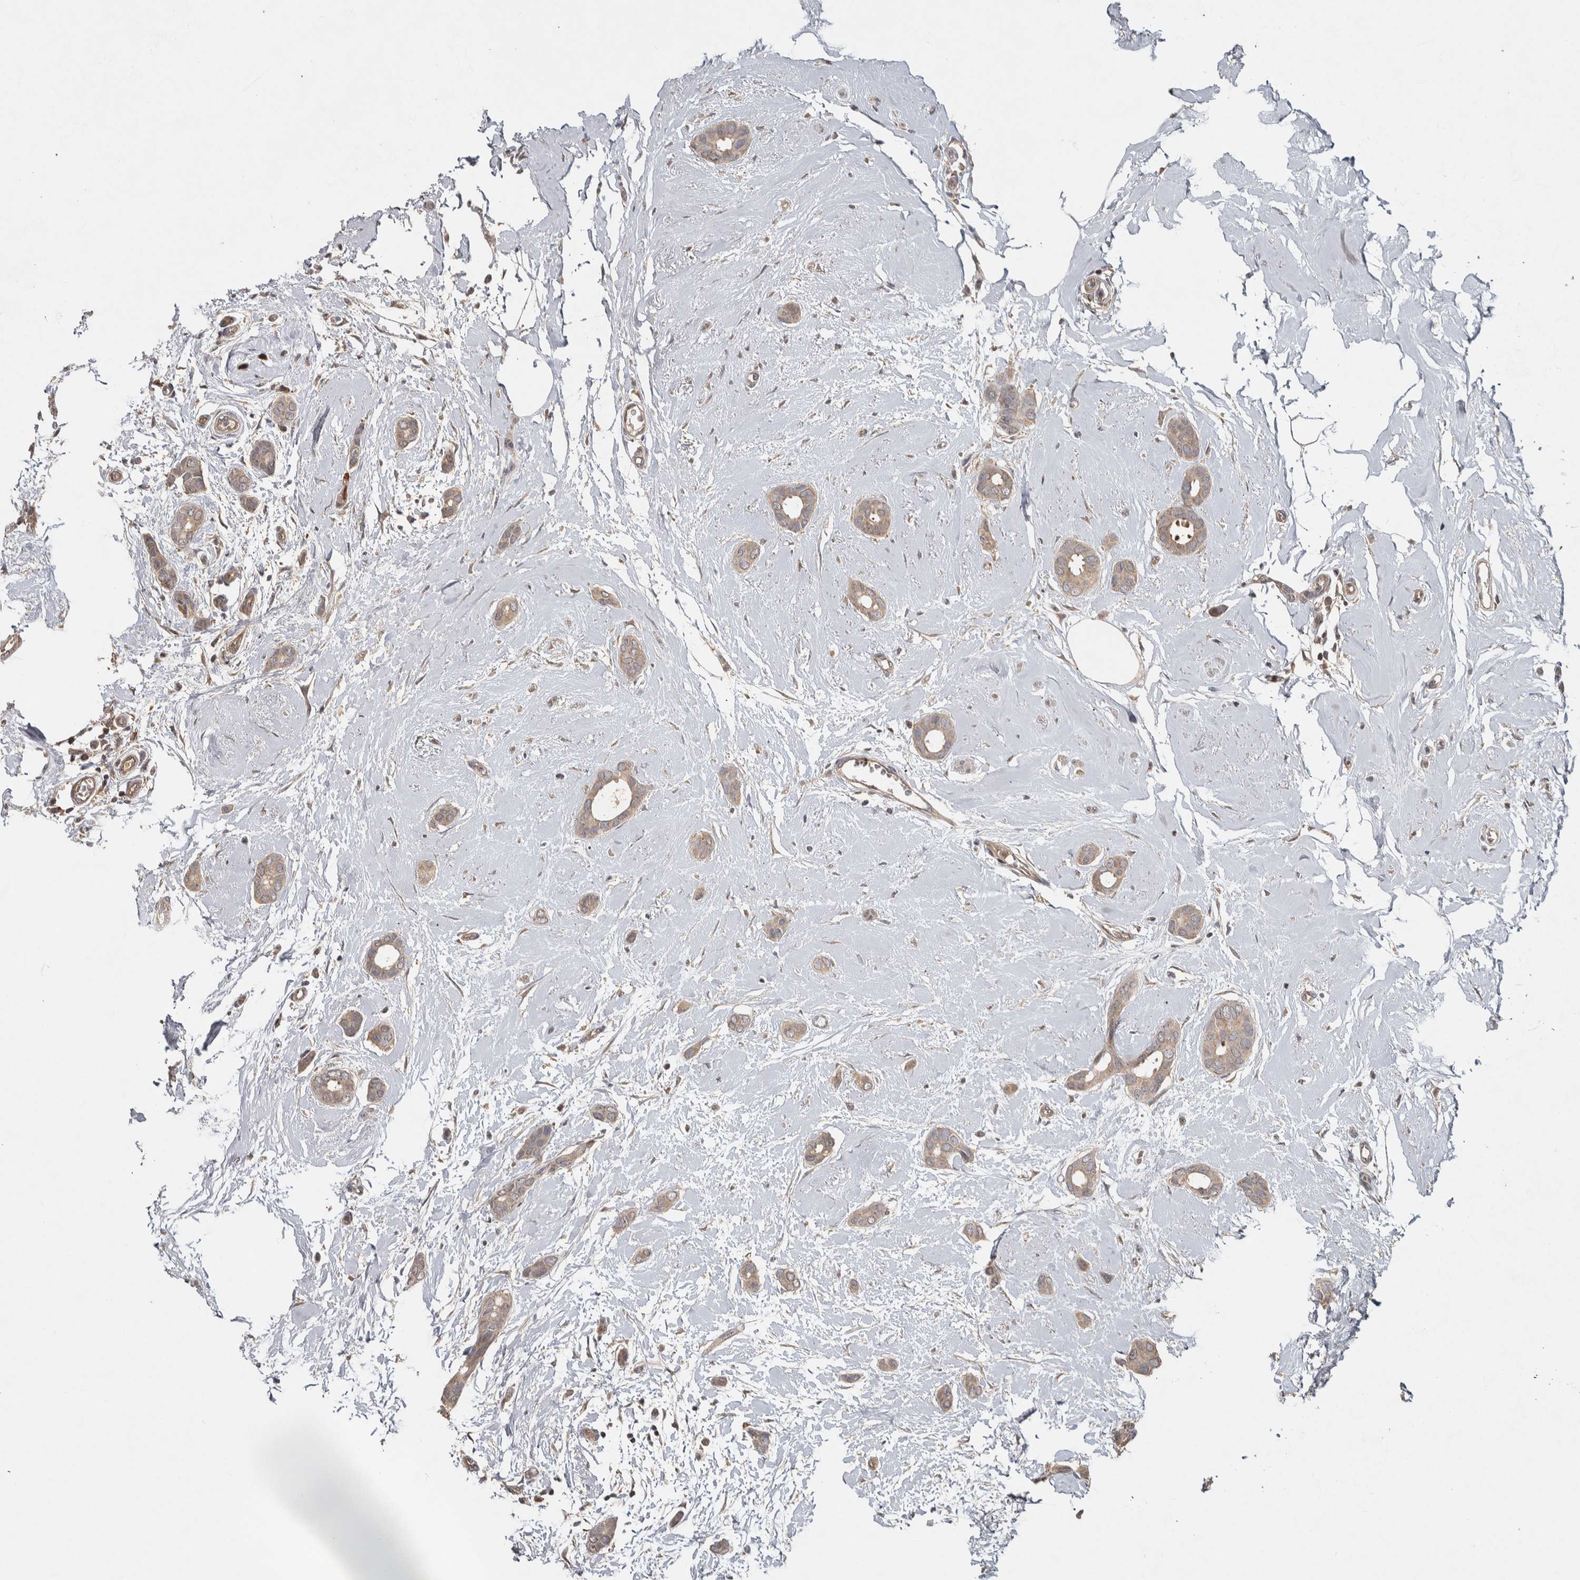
{"staining": {"intensity": "weak", "quantity": "25%-75%", "location": "cytoplasmic/membranous"}, "tissue": "breast cancer", "cell_type": "Tumor cells", "image_type": "cancer", "snomed": [{"axis": "morphology", "description": "Duct carcinoma"}, {"axis": "topography", "description": "Breast"}], "caption": "Infiltrating ductal carcinoma (breast) stained with a protein marker displays weak staining in tumor cells.", "gene": "EIF3H", "patient": {"sex": "female", "age": 55}}